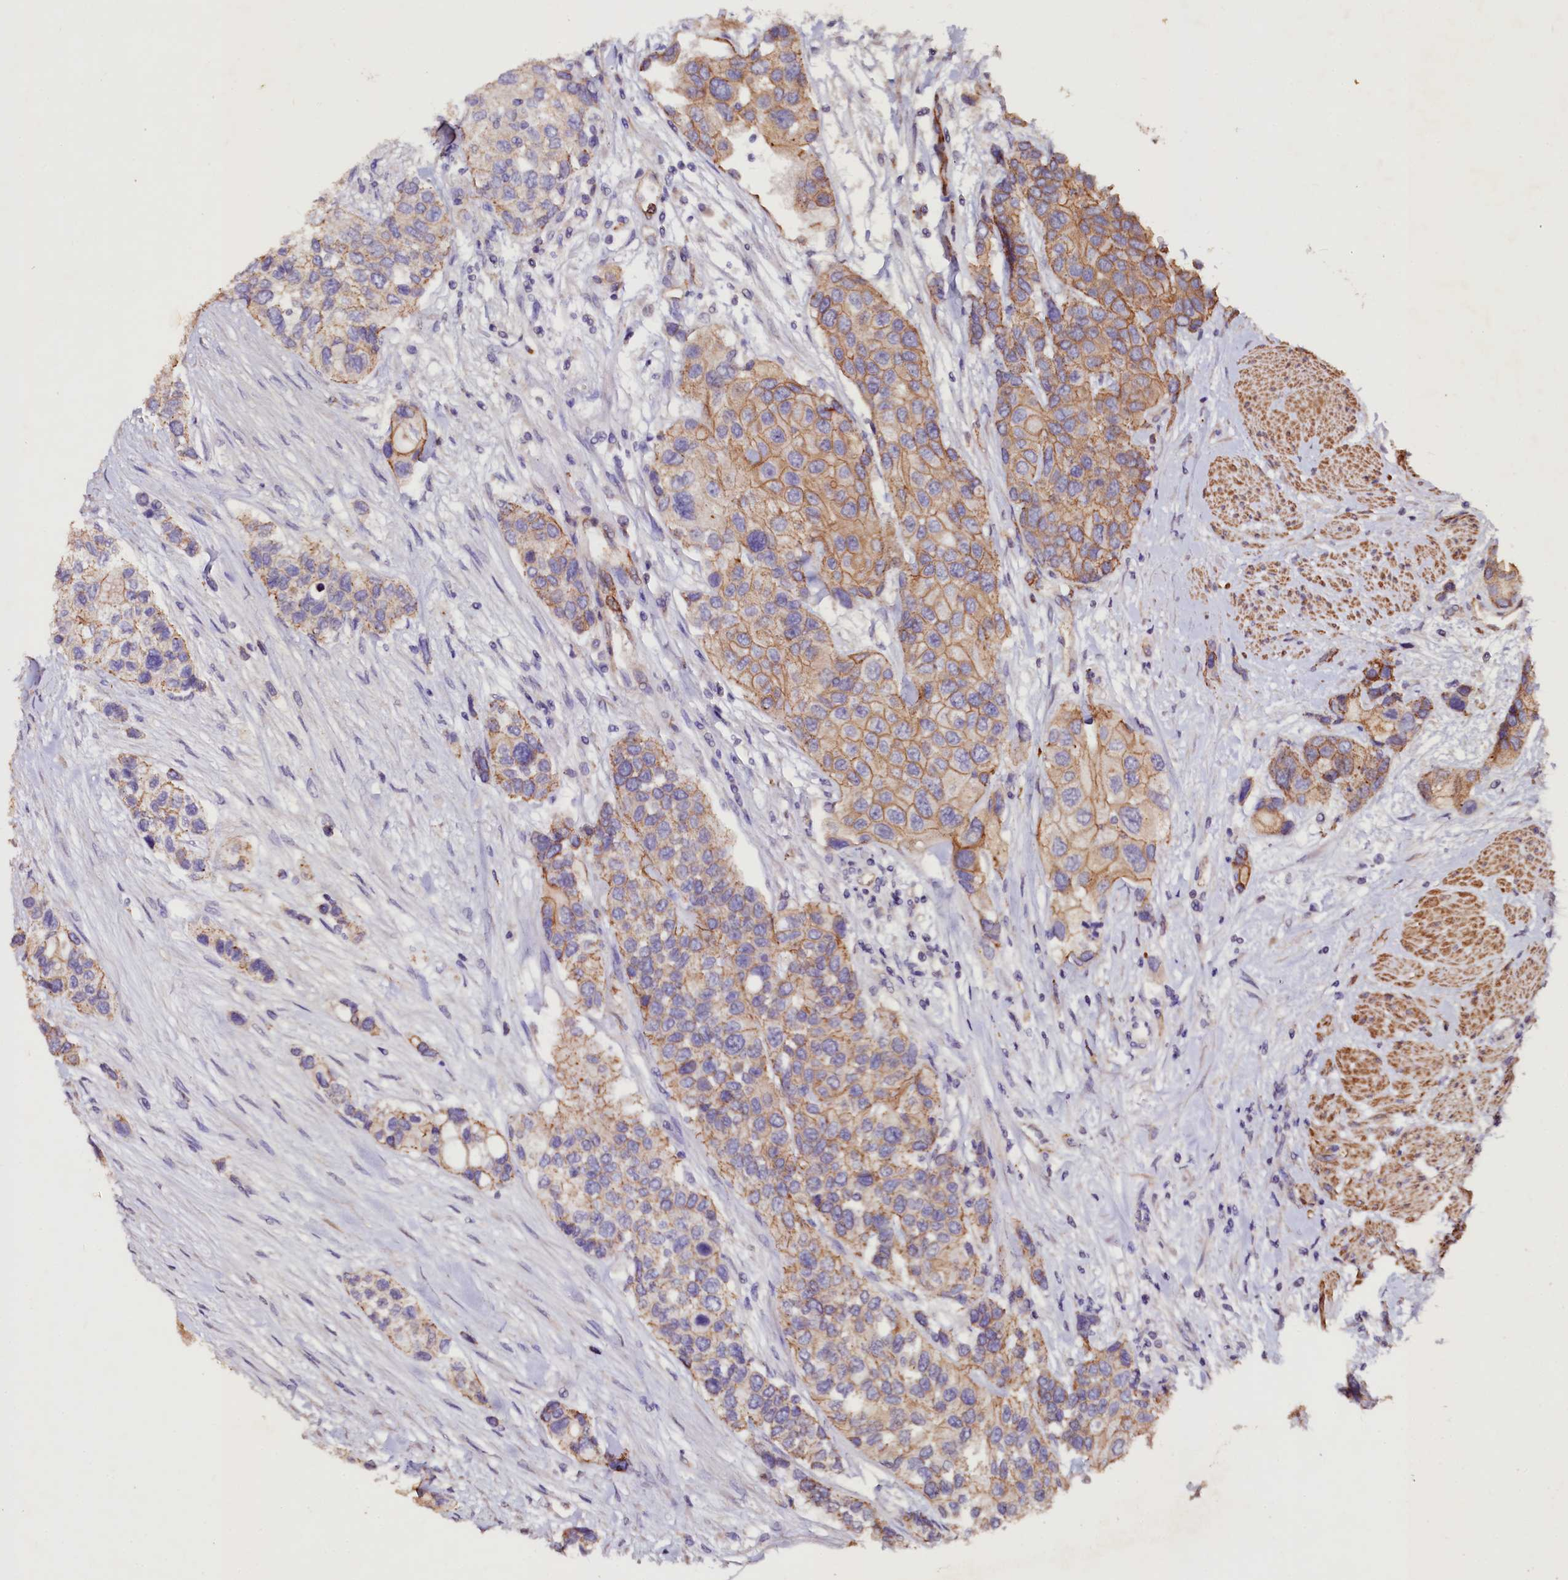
{"staining": {"intensity": "moderate", "quantity": ">75%", "location": "cytoplasmic/membranous"}, "tissue": "urothelial cancer", "cell_type": "Tumor cells", "image_type": "cancer", "snomed": [{"axis": "morphology", "description": "Normal tissue, NOS"}, {"axis": "morphology", "description": "Urothelial carcinoma, High grade"}, {"axis": "topography", "description": "Vascular tissue"}, {"axis": "topography", "description": "Urinary bladder"}], "caption": "Human urothelial cancer stained with a brown dye demonstrates moderate cytoplasmic/membranous positive positivity in approximately >75% of tumor cells.", "gene": "VPS36", "patient": {"sex": "female", "age": 56}}